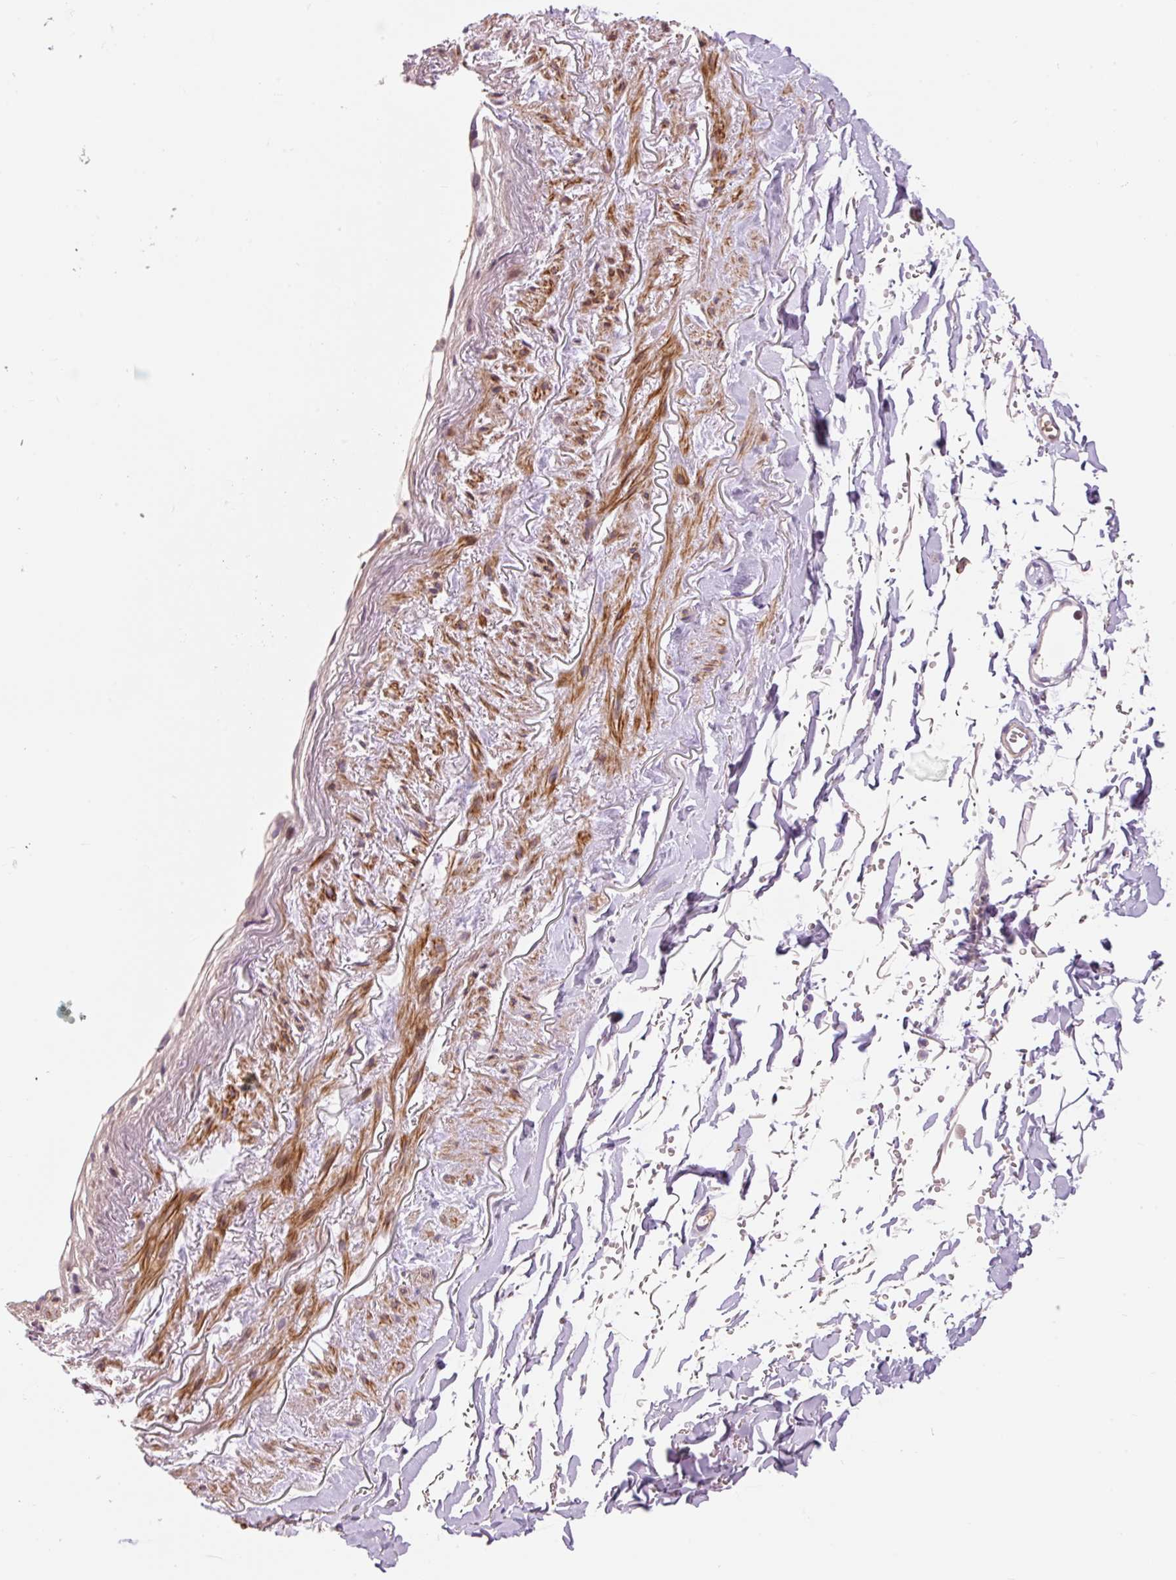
{"staining": {"intensity": "negative", "quantity": "none", "location": "none"}, "tissue": "adipose tissue", "cell_type": "Adipocytes", "image_type": "normal", "snomed": [{"axis": "morphology", "description": "Normal tissue, NOS"}, {"axis": "topography", "description": "Cartilage tissue"}, {"axis": "topography", "description": "Bronchus"}, {"axis": "topography", "description": "Peripheral nerve tissue"}], "caption": "A high-resolution image shows IHC staining of unremarkable adipose tissue, which exhibits no significant positivity in adipocytes.", "gene": "HNF1A", "patient": {"sex": "female", "age": 59}}